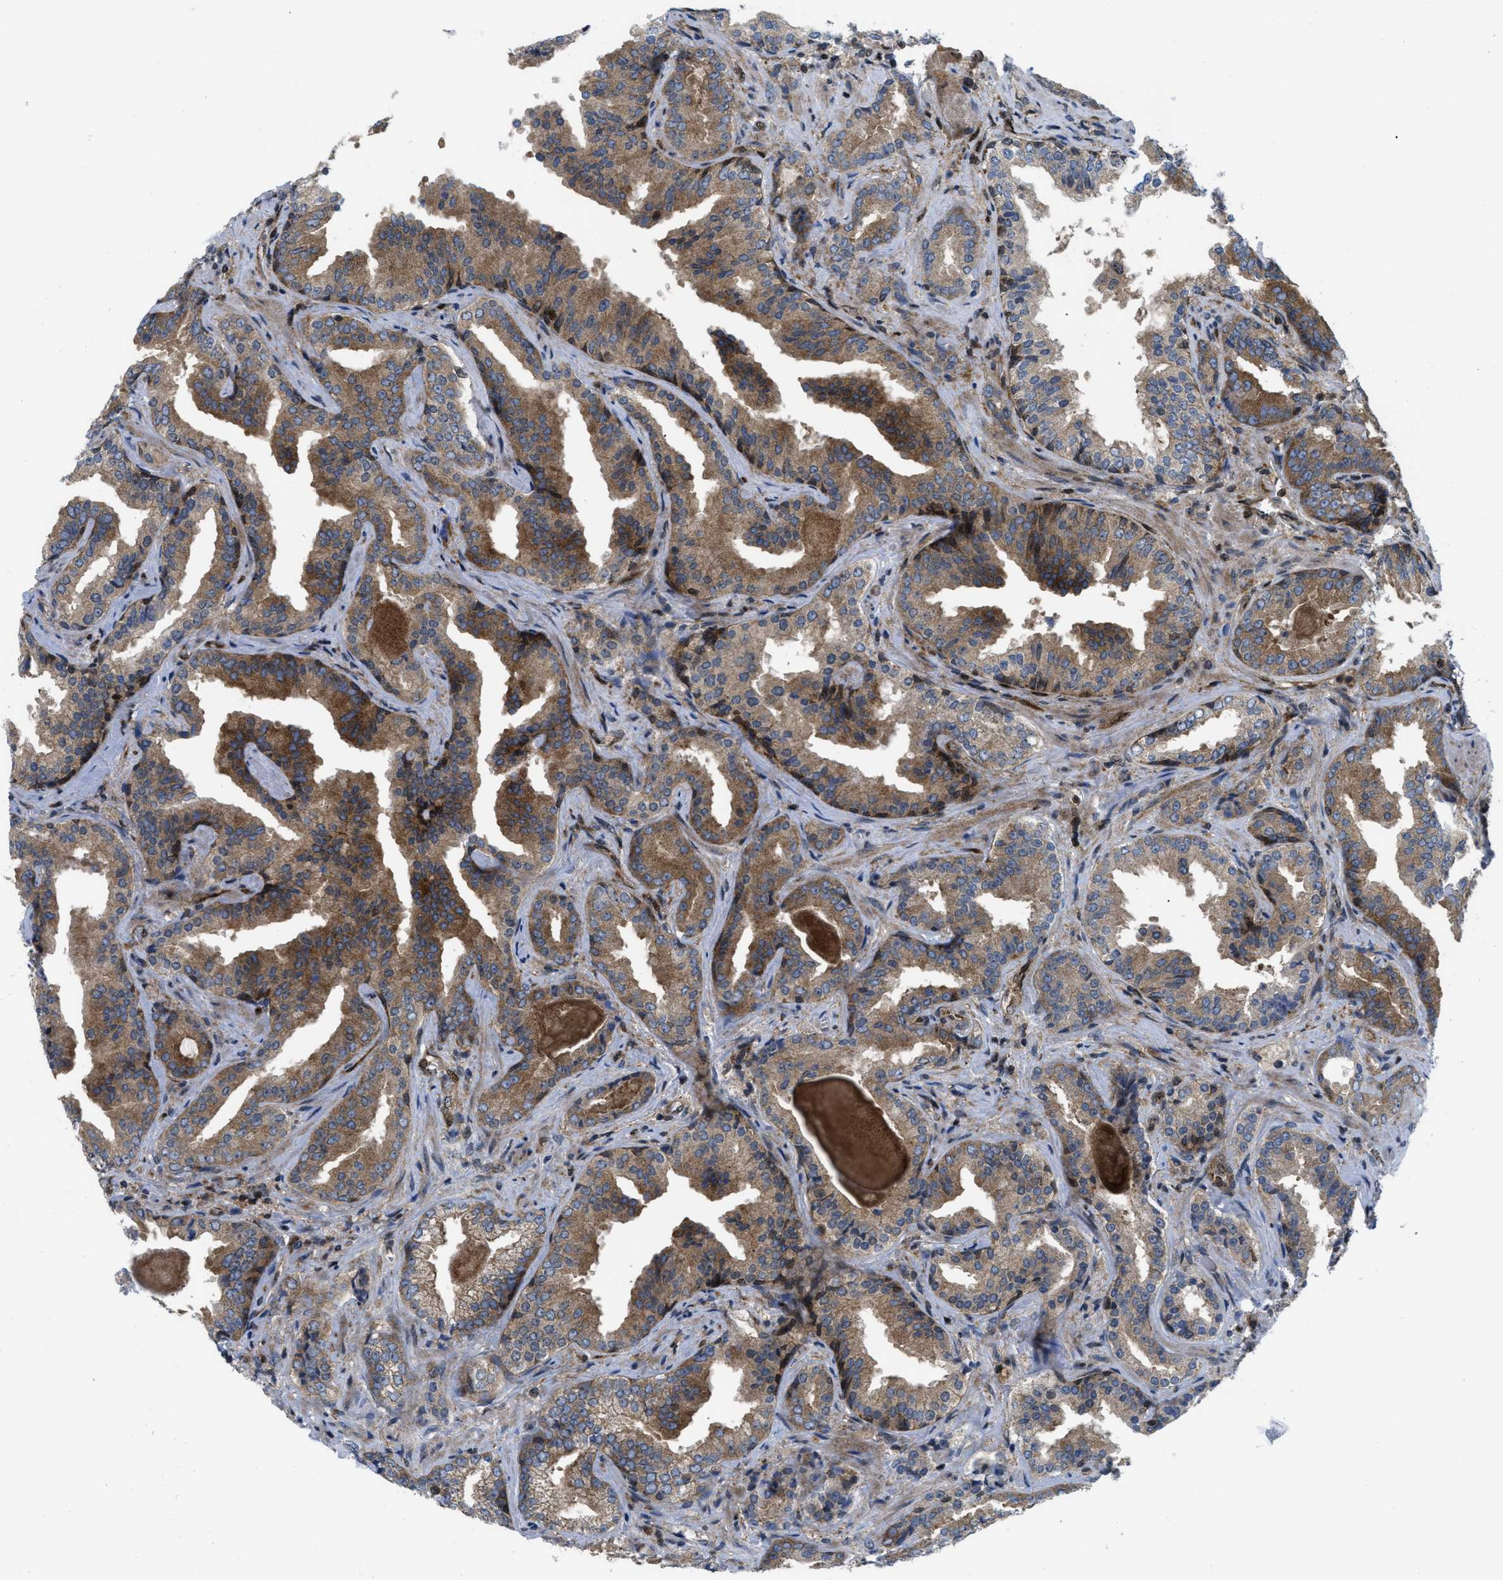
{"staining": {"intensity": "moderate", "quantity": ">75%", "location": "cytoplasmic/membranous"}, "tissue": "prostate cancer", "cell_type": "Tumor cells", "image_type": "cancer", "snomed": [{"axis": "morphology", "description": "Adenocarcinoma, Low grade"}, {"axis": "topography", "description": "Prostate"}], "caption": "IHC (DAB) staining of human low-grade adenocarcinoma (prostate) reveals moderate cytoplasmic/membranous protein staining in approximately >75% of tumor cells.", "gene": "PPP2CB", "patient": {"sex": "male", "age": 60}}